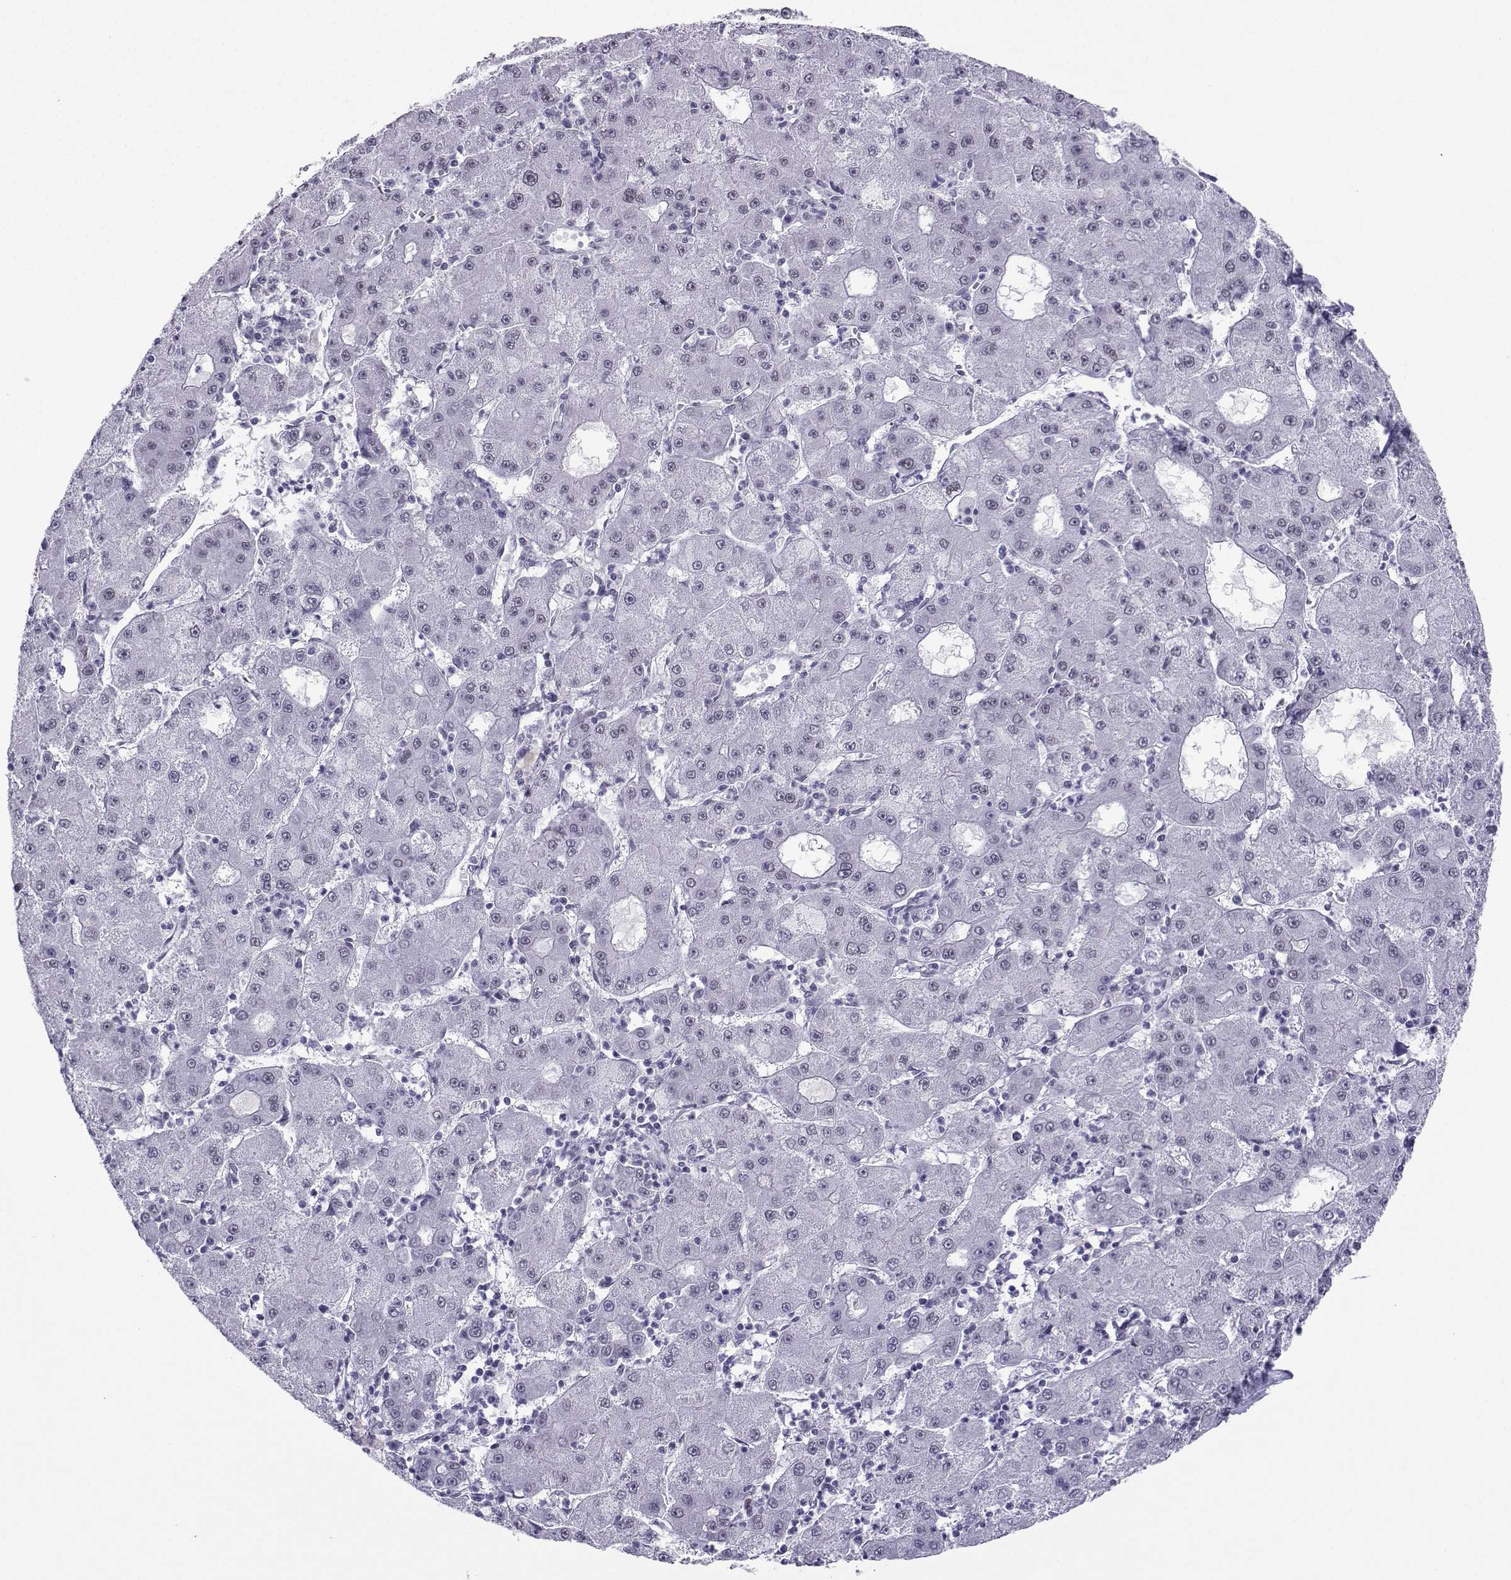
{"staining": {"intensity": "negative", "quantity": "none", "location": "none"}, "tissue": "liver cancer", "cell_type": "Tumor cells", "image_type": "cancer", "snomed": [{"axis": "morphology", "description": "Carcinoma, Hepatocellular, NOS"}, {"axis": "topography", "description": "Liver"}], "caption": "Immunohistochemistry (IHC) micrograph of neoplastic tissue: human liver cancer stained with DAB (3,3'-diaminobenzidine) demonstrates no significant protein expression in tumor cells.", "gene": "LORICRIN", "patient": {"sex": "male", "age": 73}}